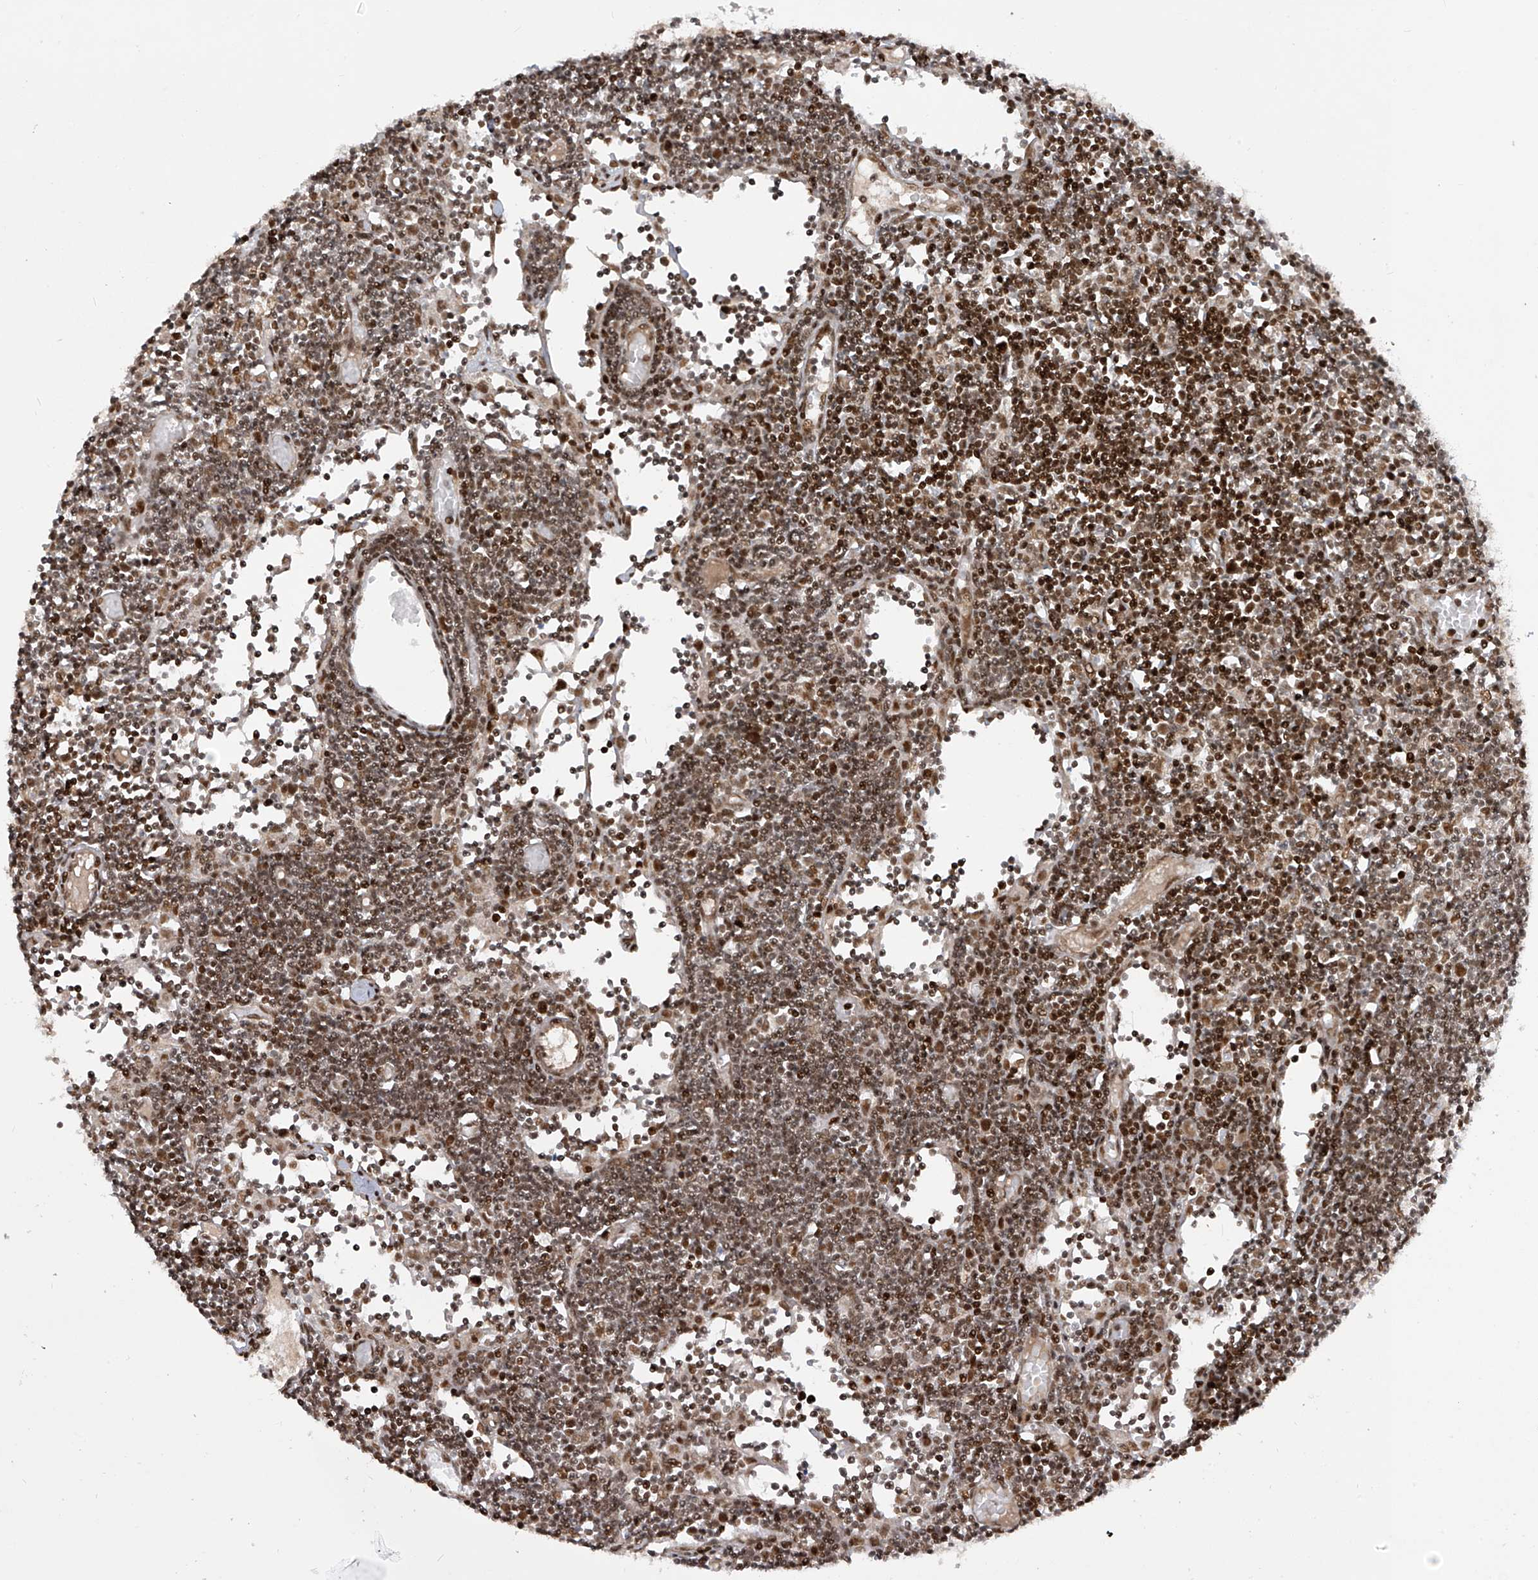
{"staining": {"intensity": "moderate", "quantity": ">75%", "location": "nuclear"}, "tissue": "lymph node", "cell_type": "Germinal center cells", "image_type": "normal", "snomed": [{"axis": "morphology", "description": "Normal tissue, NOS"}, {"axis": "topography", "description": "Lymph node"}], "caption": "This photomicrograph reveals immunohistochemistry (IHC) staining of unremarkable human lymph node, with medium moderate nuclear expression in about >75% of germinal center cells.", "gene": "ARHGEF3", "patient": {"sex": "female", "age": 11}}